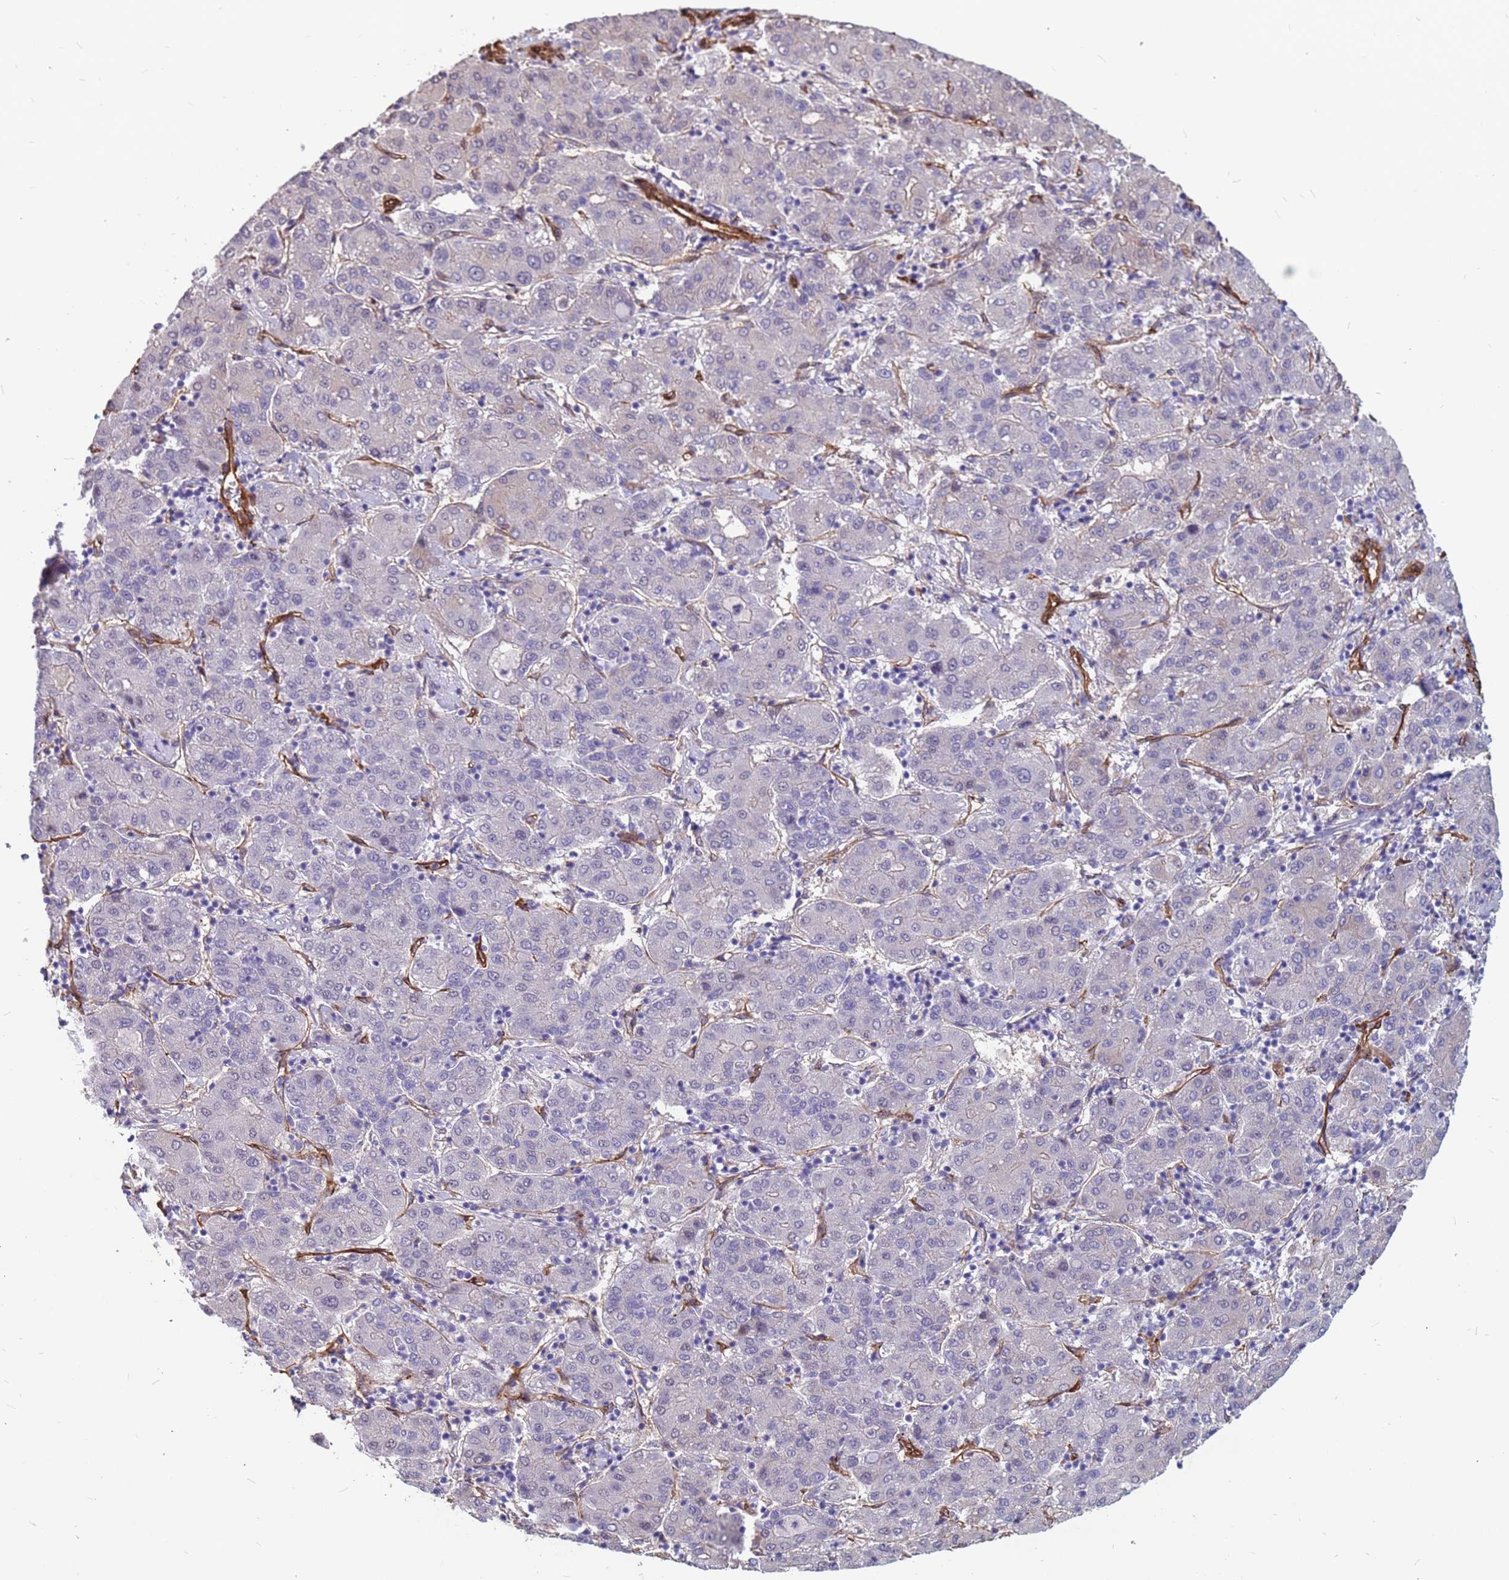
{"staining": {"intensity": "negative", "quantity": "none", "location": "none"}, "tissue": "liver cancer", "cell_type": "Tumor cells", "image_type": "cancer", "snomed": [{"axis": "morphology", "description": "Carcinoma, Hepatocellular, NOS"}, {"axis": "topography", "description": "Liver"}], "caption": "There is no significant staining in tumor cells of hepatocellular carcinoma (liver).", "gene": "EHD2", "patient": {"sex": "male", "age": 65}}